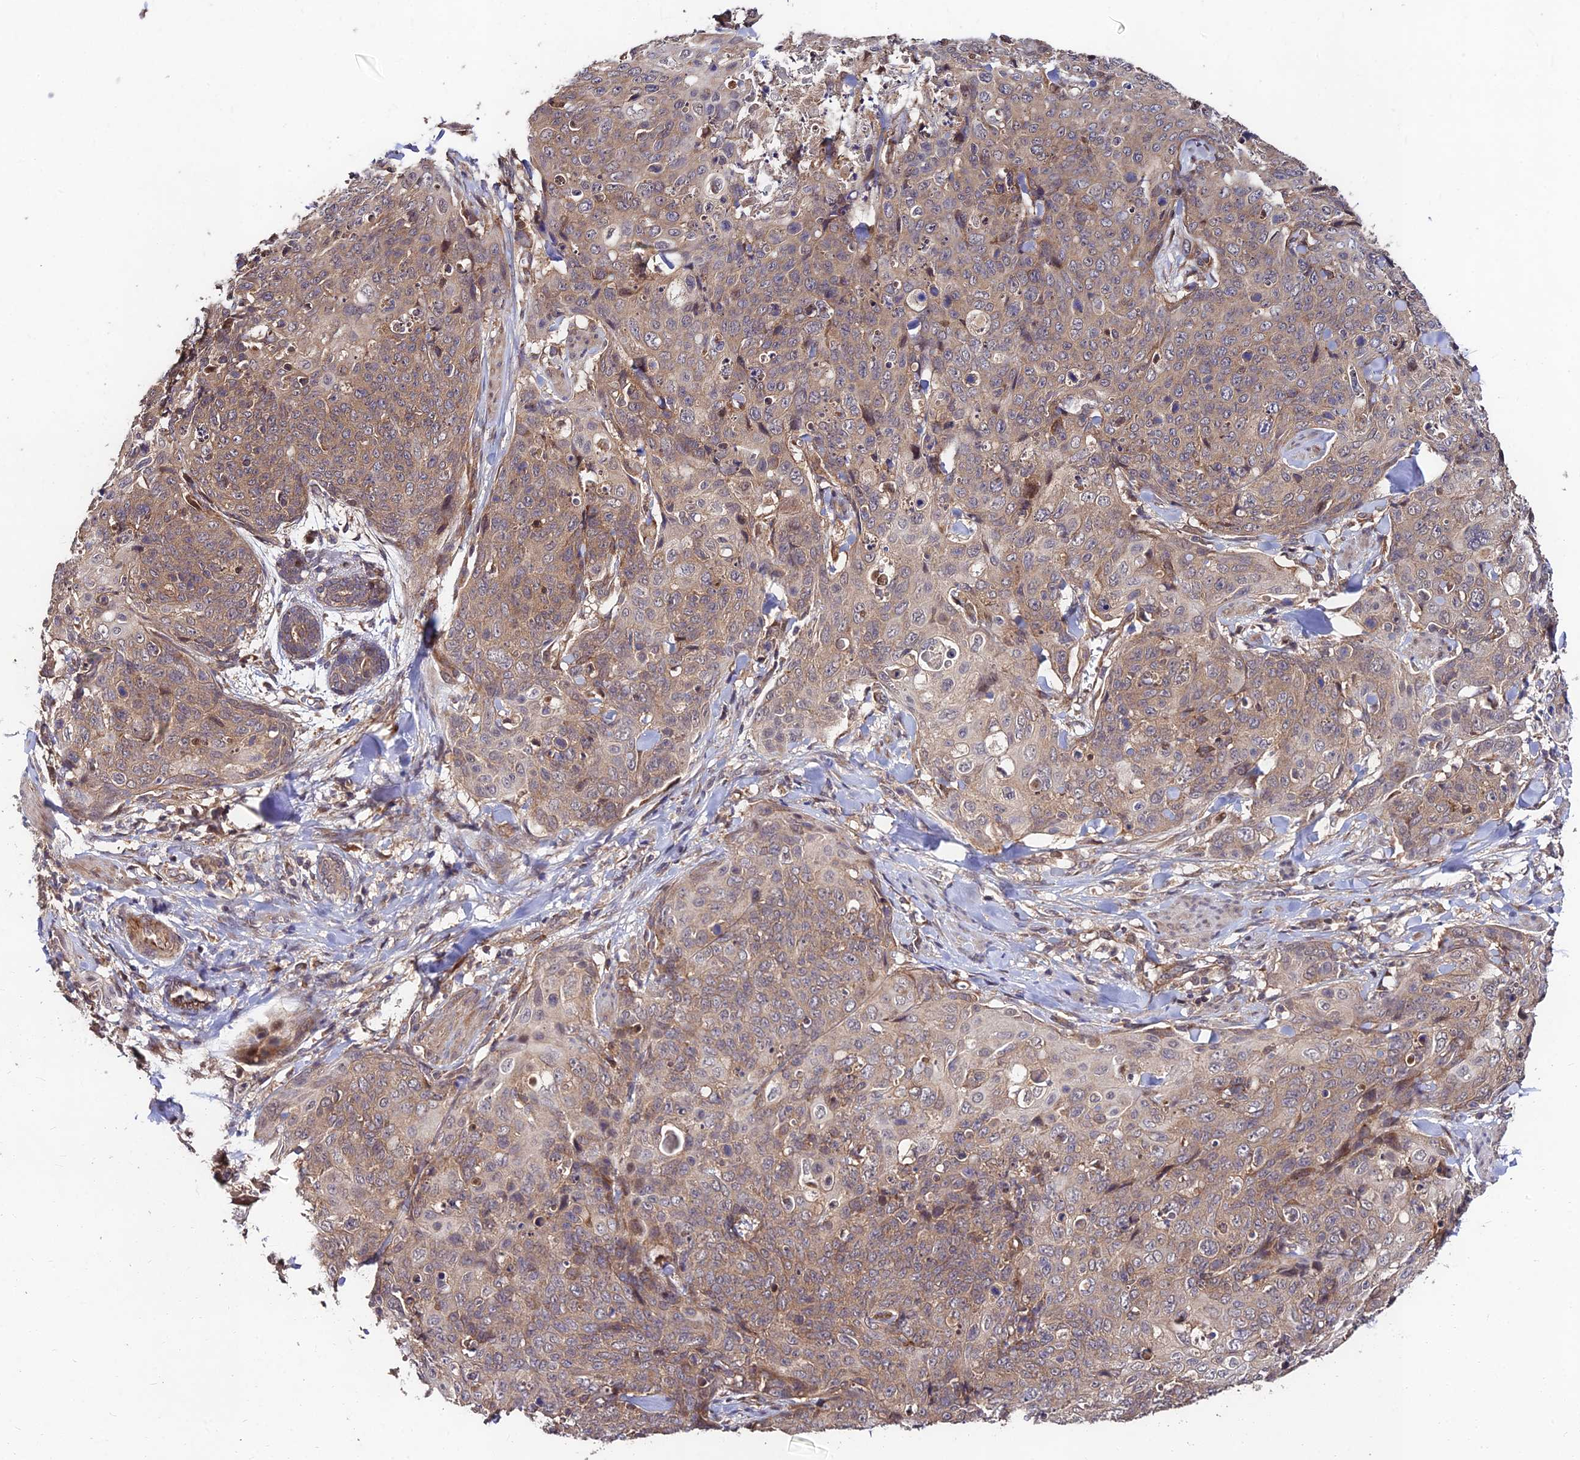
{"staining": {"intensity": "weak", "quantity": ">75%", "location": "cytoplasmic/membranous"}, "tissue": "skin cancer", "cell_type": "Tumor cells", "image_type": "cancer", "snomed": [{"axis": "morphology", "description": "Squamous cell carcinoma, NOS"}, {"axis": "topography", "description": "Skin"}, {"axis": "topography", "description": "Vulva"}], "caption": "A histopathology image of skin cancer stained for a protein demonstrates weak cytoplasmic/membranous brown staining in tumor cells.", "gene": "MKKS", "patient": {"sex": "female", "age": 85}}